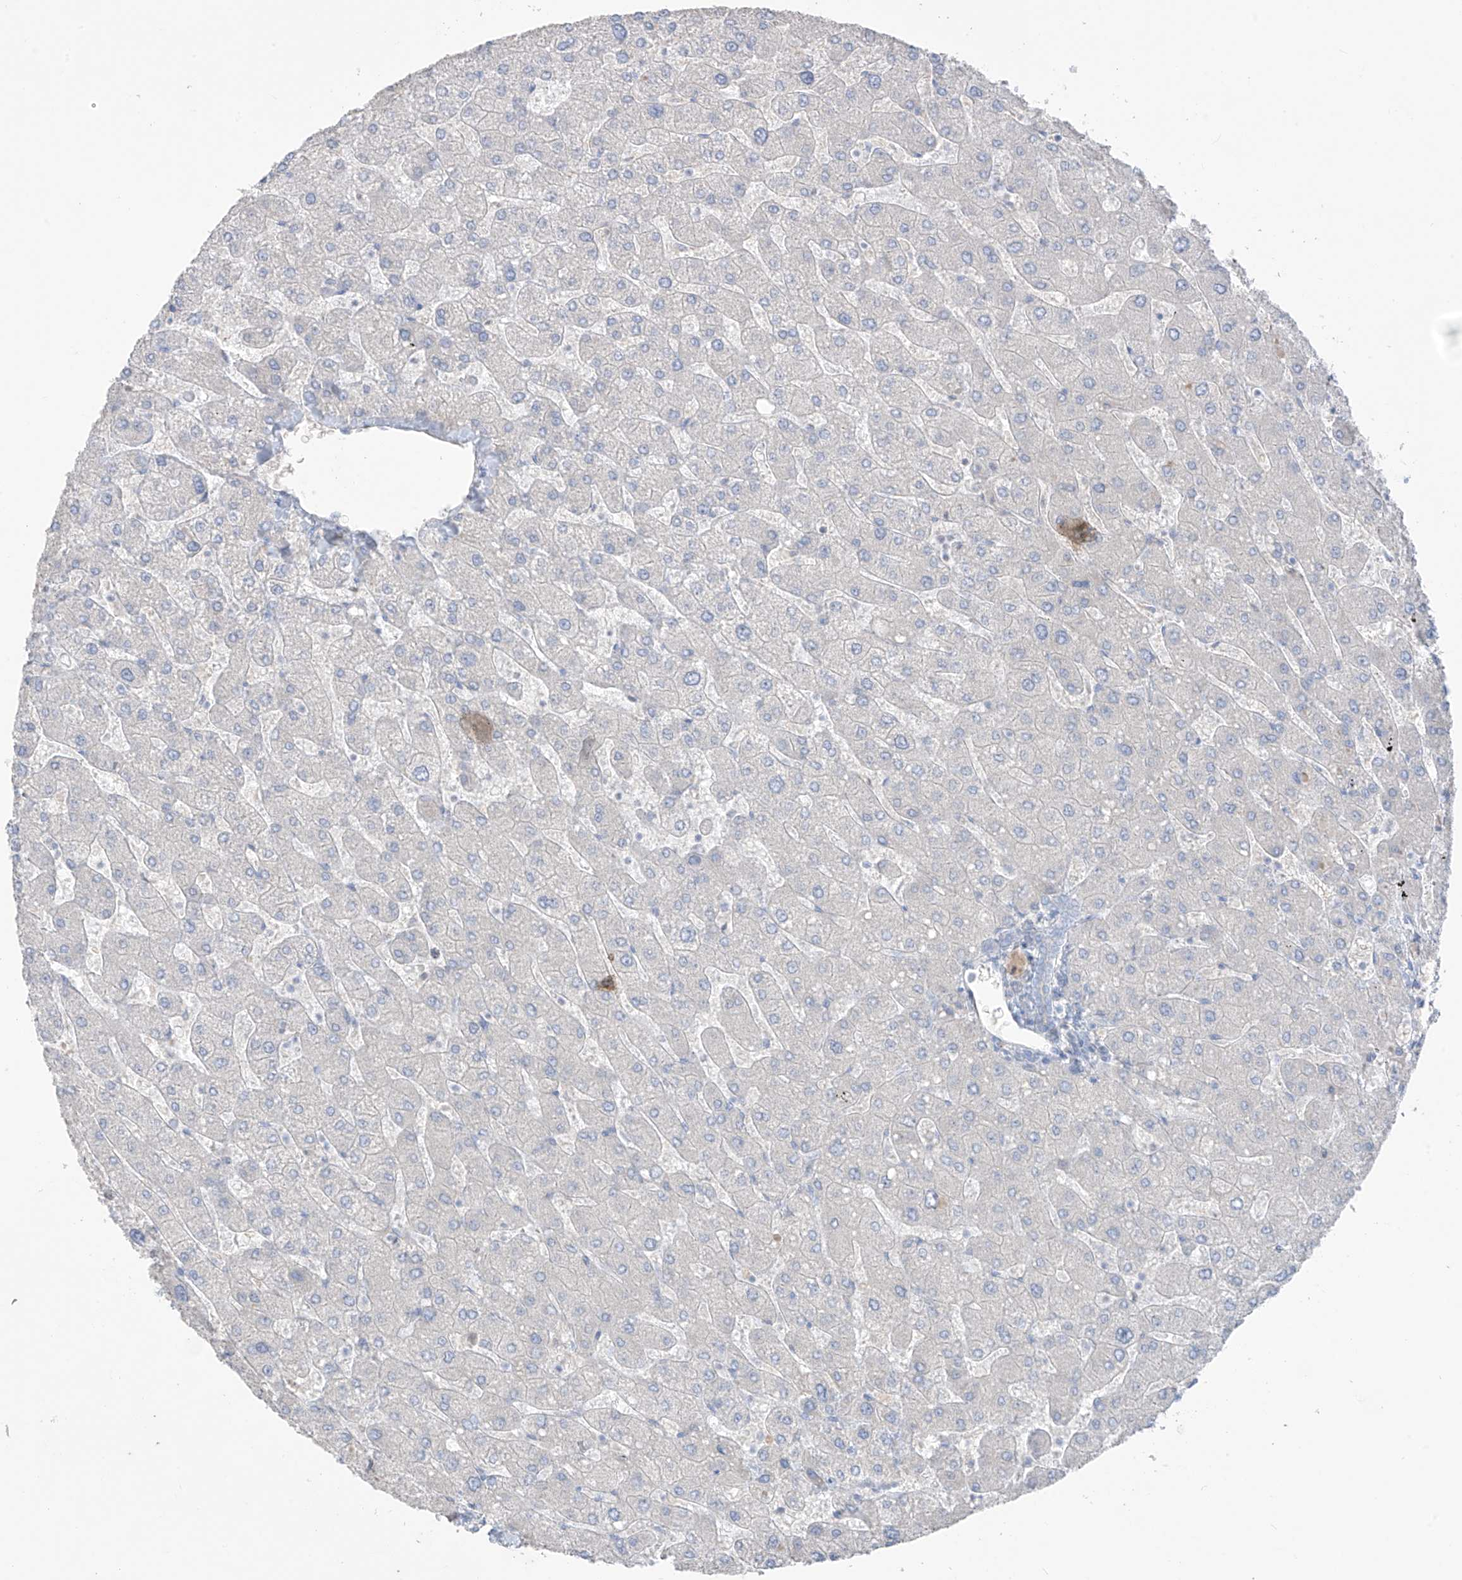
{"staining": {"intensity": "negative", "quantity": "none", "location": "none"}, "tissue": "liver", "cell_type": "Cholangiocytes", "image_type": "normal", "snomed": [{"axis": "morphology", "description": "Normal tissue, NOS"}, {"axis": "topography", "description": "Liver"}], "caption": "This is an immunohistochemistry (IHC) histopathology image of normal human liver. There is no positivity in cholangiocytes.", "gene": "ASPRV1", "patient": {"sex": "male", "age": 55}}